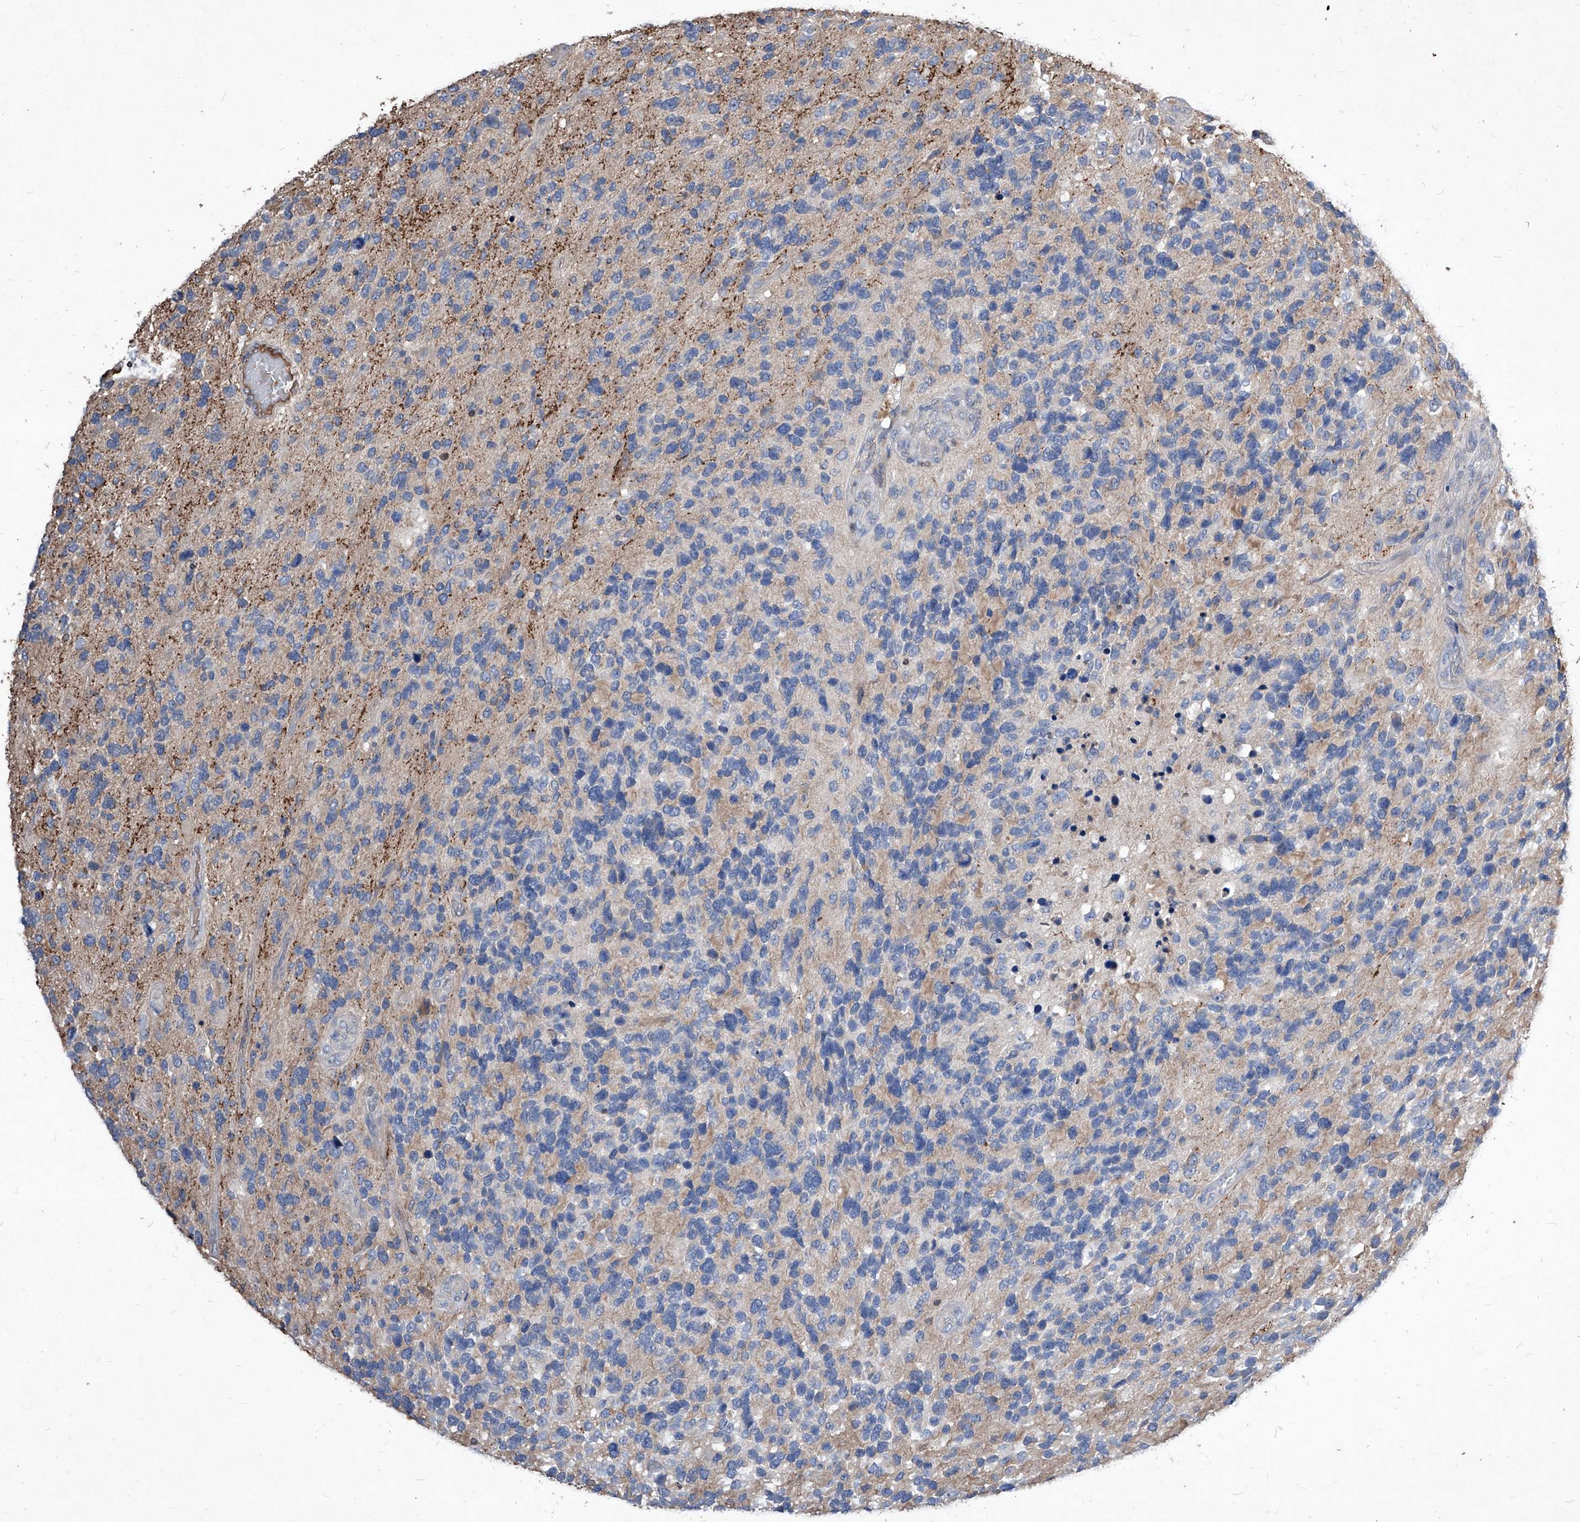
{"staining": {"intensity": "negative", "quantity": "none", "location": "none"}, "tissue": "glioma", "cell_type": "Tumor cells", "image_type": "cancer", "snomed": [{"axis": "morphology", "description": "Glioma, malignant, High grade"}, {"axis": "topography", "description": "Brain"}], "caption": "DAB immunohistochemical staining of malignant high-grade glioma exhibits no significant expression in tumor cells.", "gene": "SYNGR1", "patient": {"sex": "female", "age": 58}}